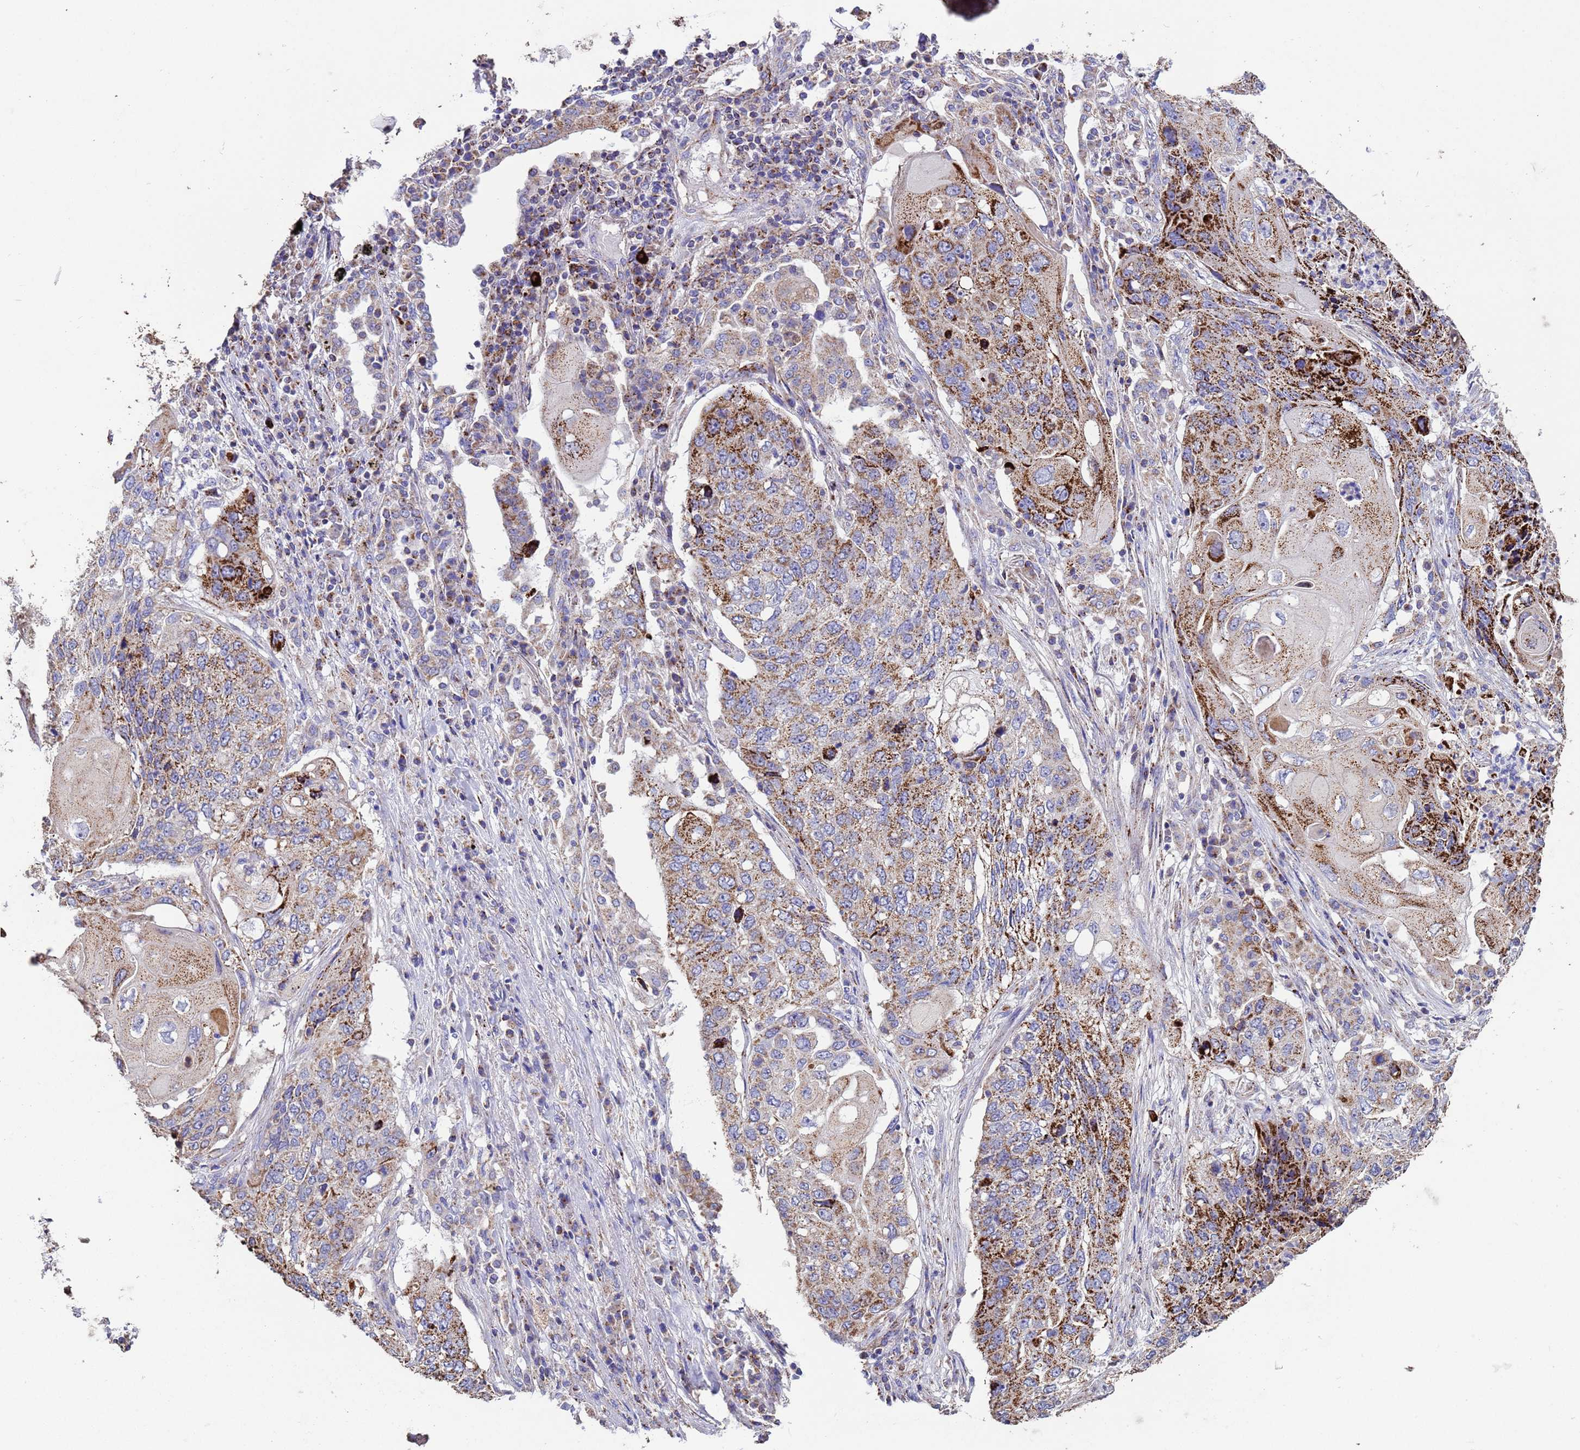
{"staining": {"intensity": "strong", "quantity": "25%-75%", "location": "cytoplasmic/membranous"}, "tissue": "lung cancer", "cell_type": "Tumor cells", "image_type": "cancer", "snomed": [{"axis": "morphology", "description": "Squamous cell carcinoma, NOS"}, {"axis": "topography", "description": "Lung"}], "caption": "Immunohistochemistry of human lung squamous cell carcinoma displays high levels of strong cytoplasmic/membranous expression in about 25%-75% of tumor cells.", "gene": "ZNFX1", "patient": {"sex": "female", "age": 63}}